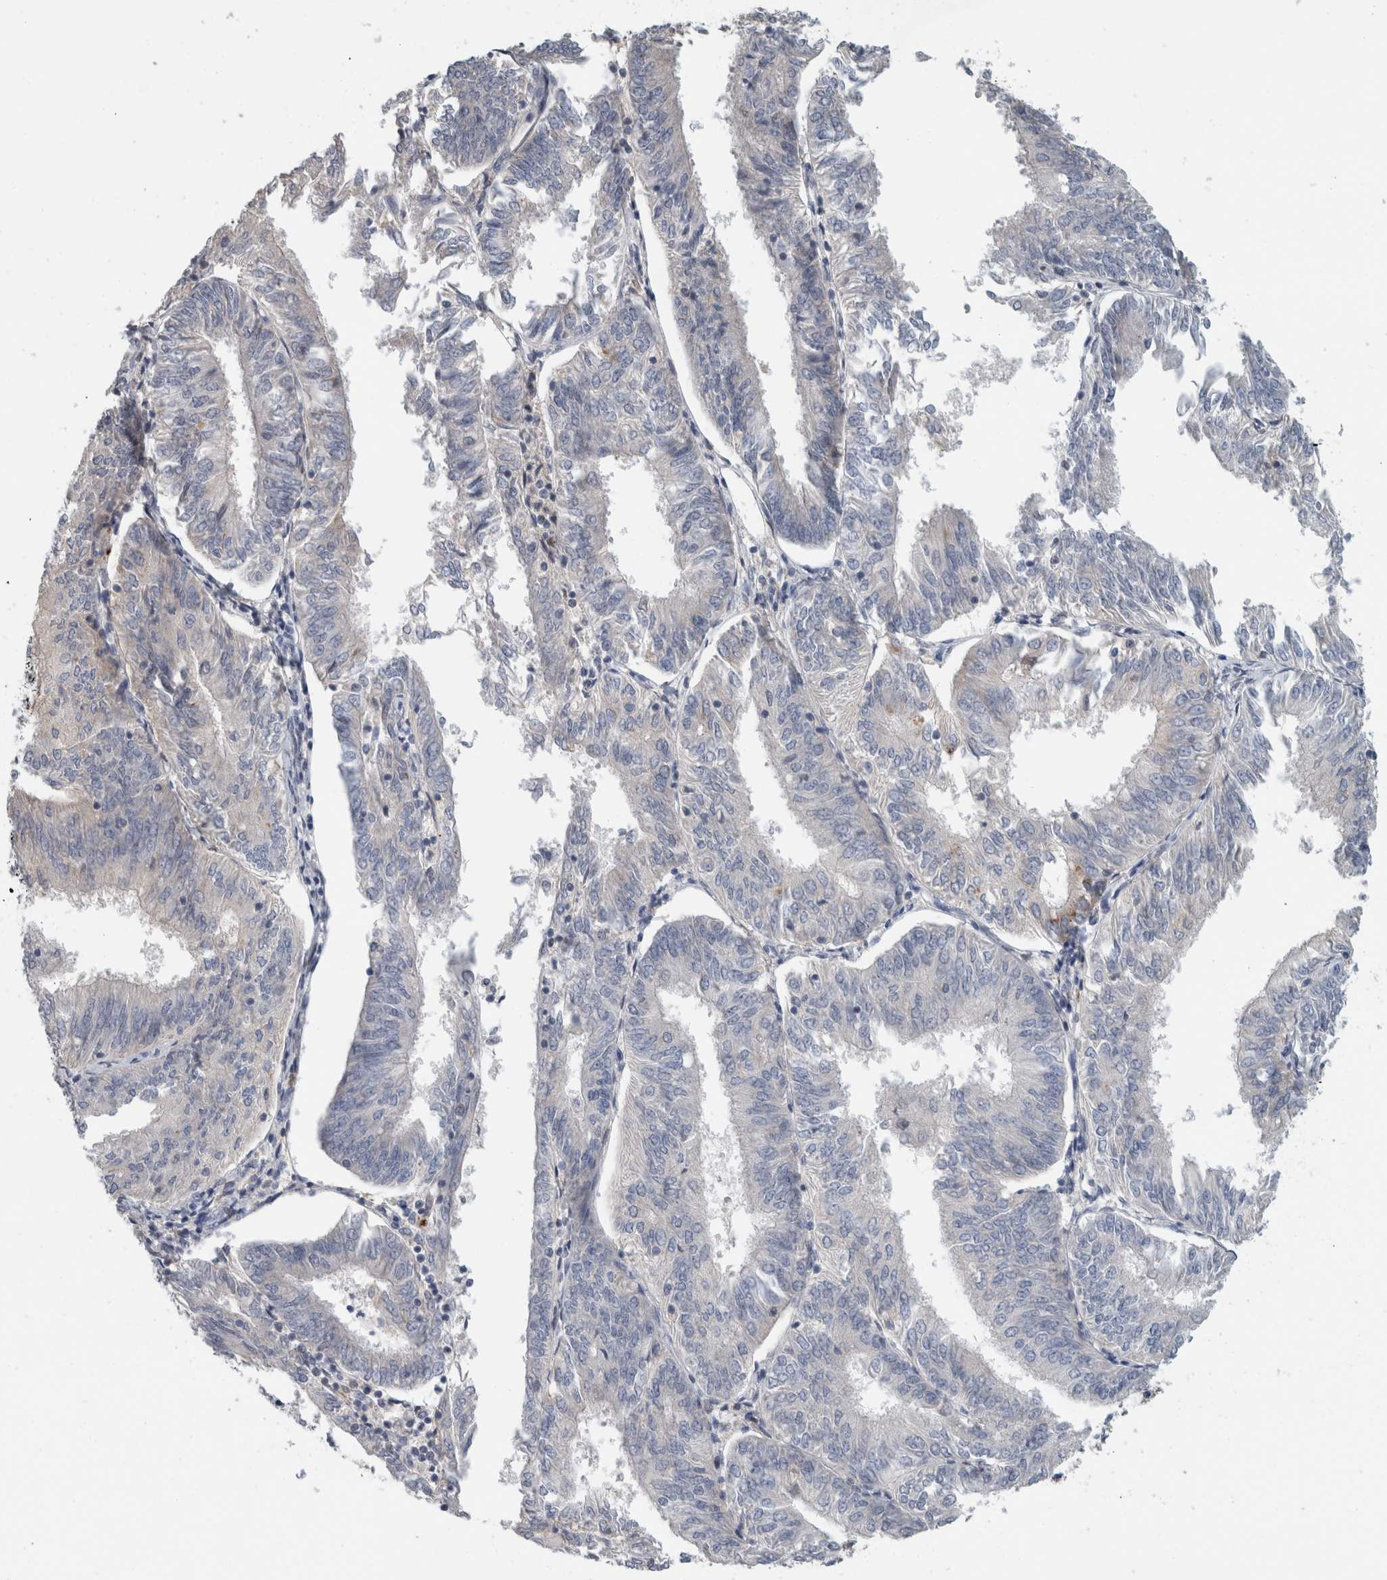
{"staining": {"intensity": "negative", "quantity": "none", "location": "none"}, "tissue": "endometrial cancer", "cell_type": "Tumor cells", "image_type": "cancer", "snomed": [{"axis": "morphology", "description": "Adenocarcinoma, NOS"}, {"axis": "topography", "description": "Endometrium"}], "caption": "This is a micrograph of immunohistochemistry staining of endometrial cancer (adenocarcinoma), which shows no staining in tumor cells.", "gene": "TARBP1", "patient": {"sex": "female", "age": 58}}